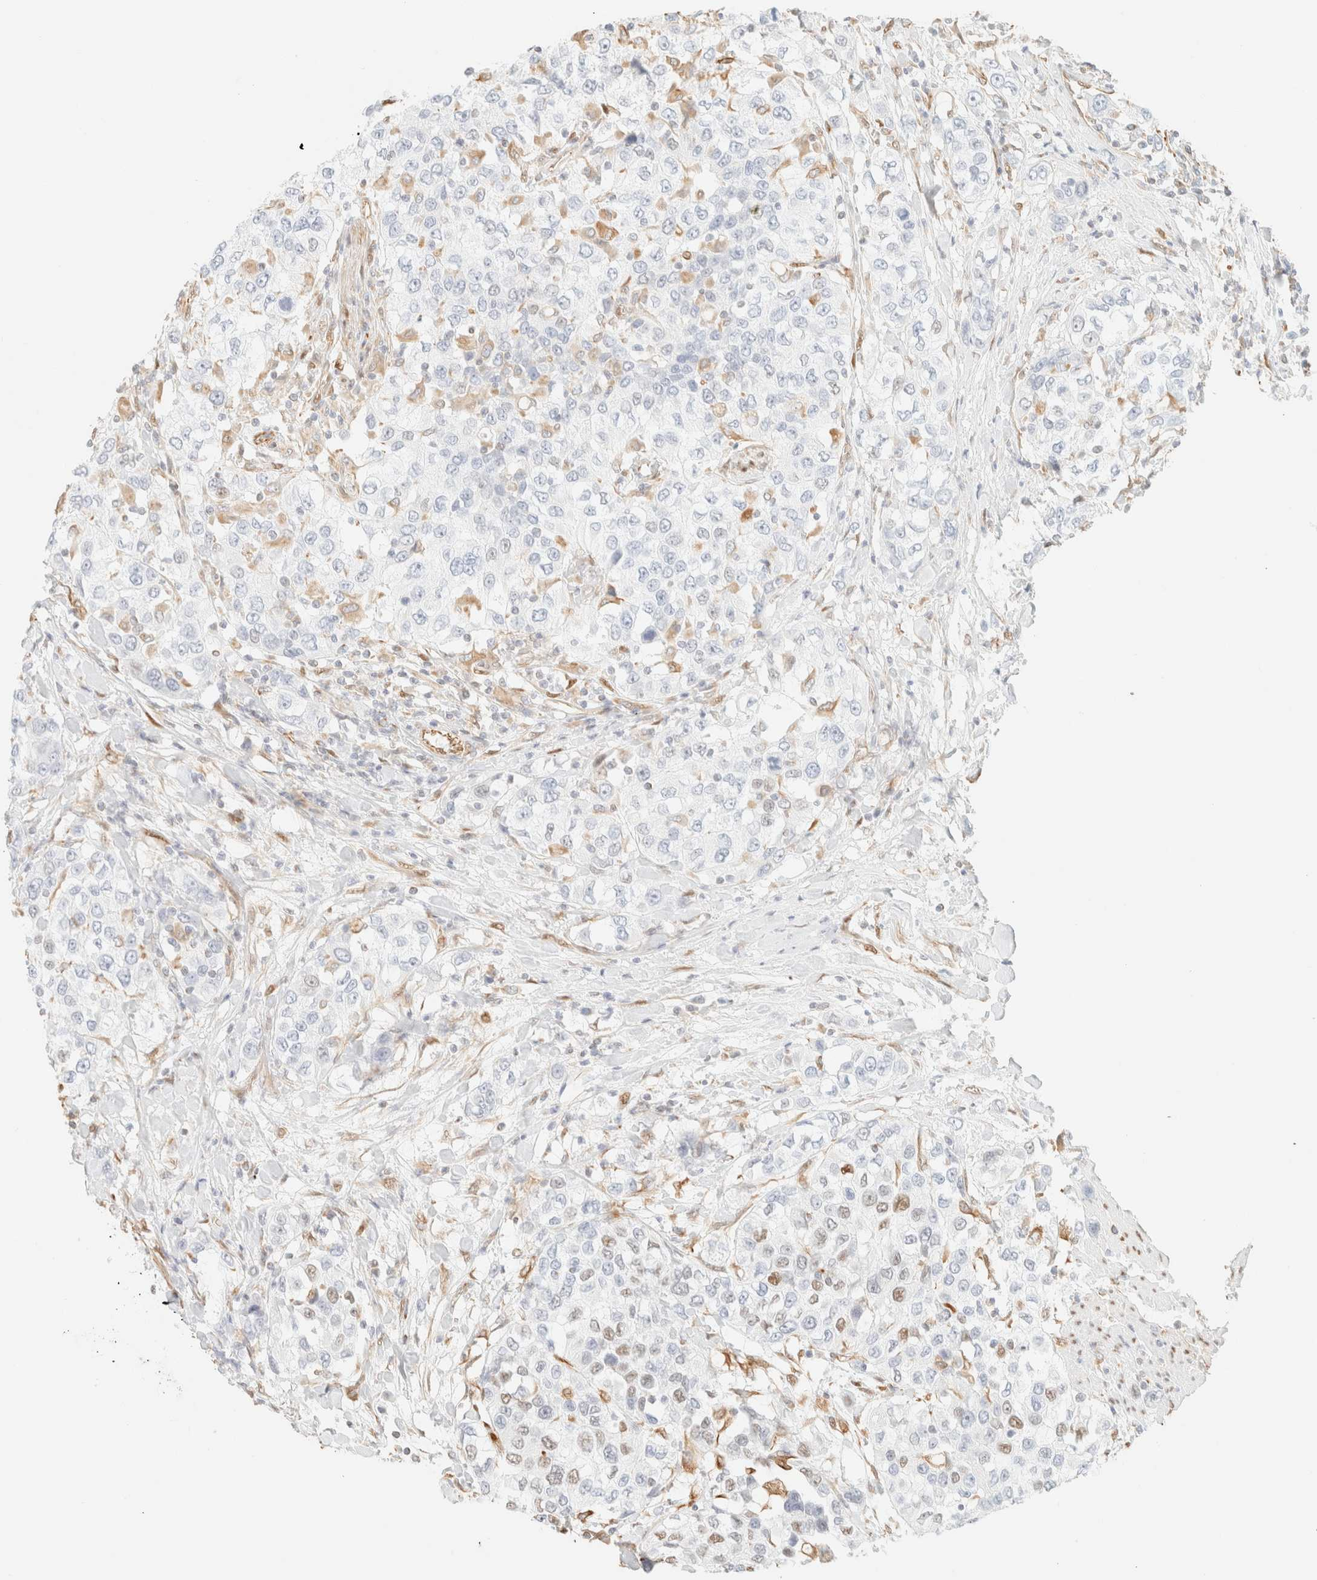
{"staining": {"intensity": "weak", "quantity": "<25%", "location": "nuclear"}, "tissue": "urothelial cancer", "cell_type": "Tumor cells", "image_type": "cancer", "snomed": [{"axis": "morphology", "description": "Urothelial carcinoma, High grade"}, {"axis": "topography", "description": "Urinary bladder"}], "caption": "Immunohistochemistry of human urothelial carcinoma (high-grade) shows no expression in tumor cells.", "gene": "ZSCAN18", "patient": {"sex": "female", "age": 80}}